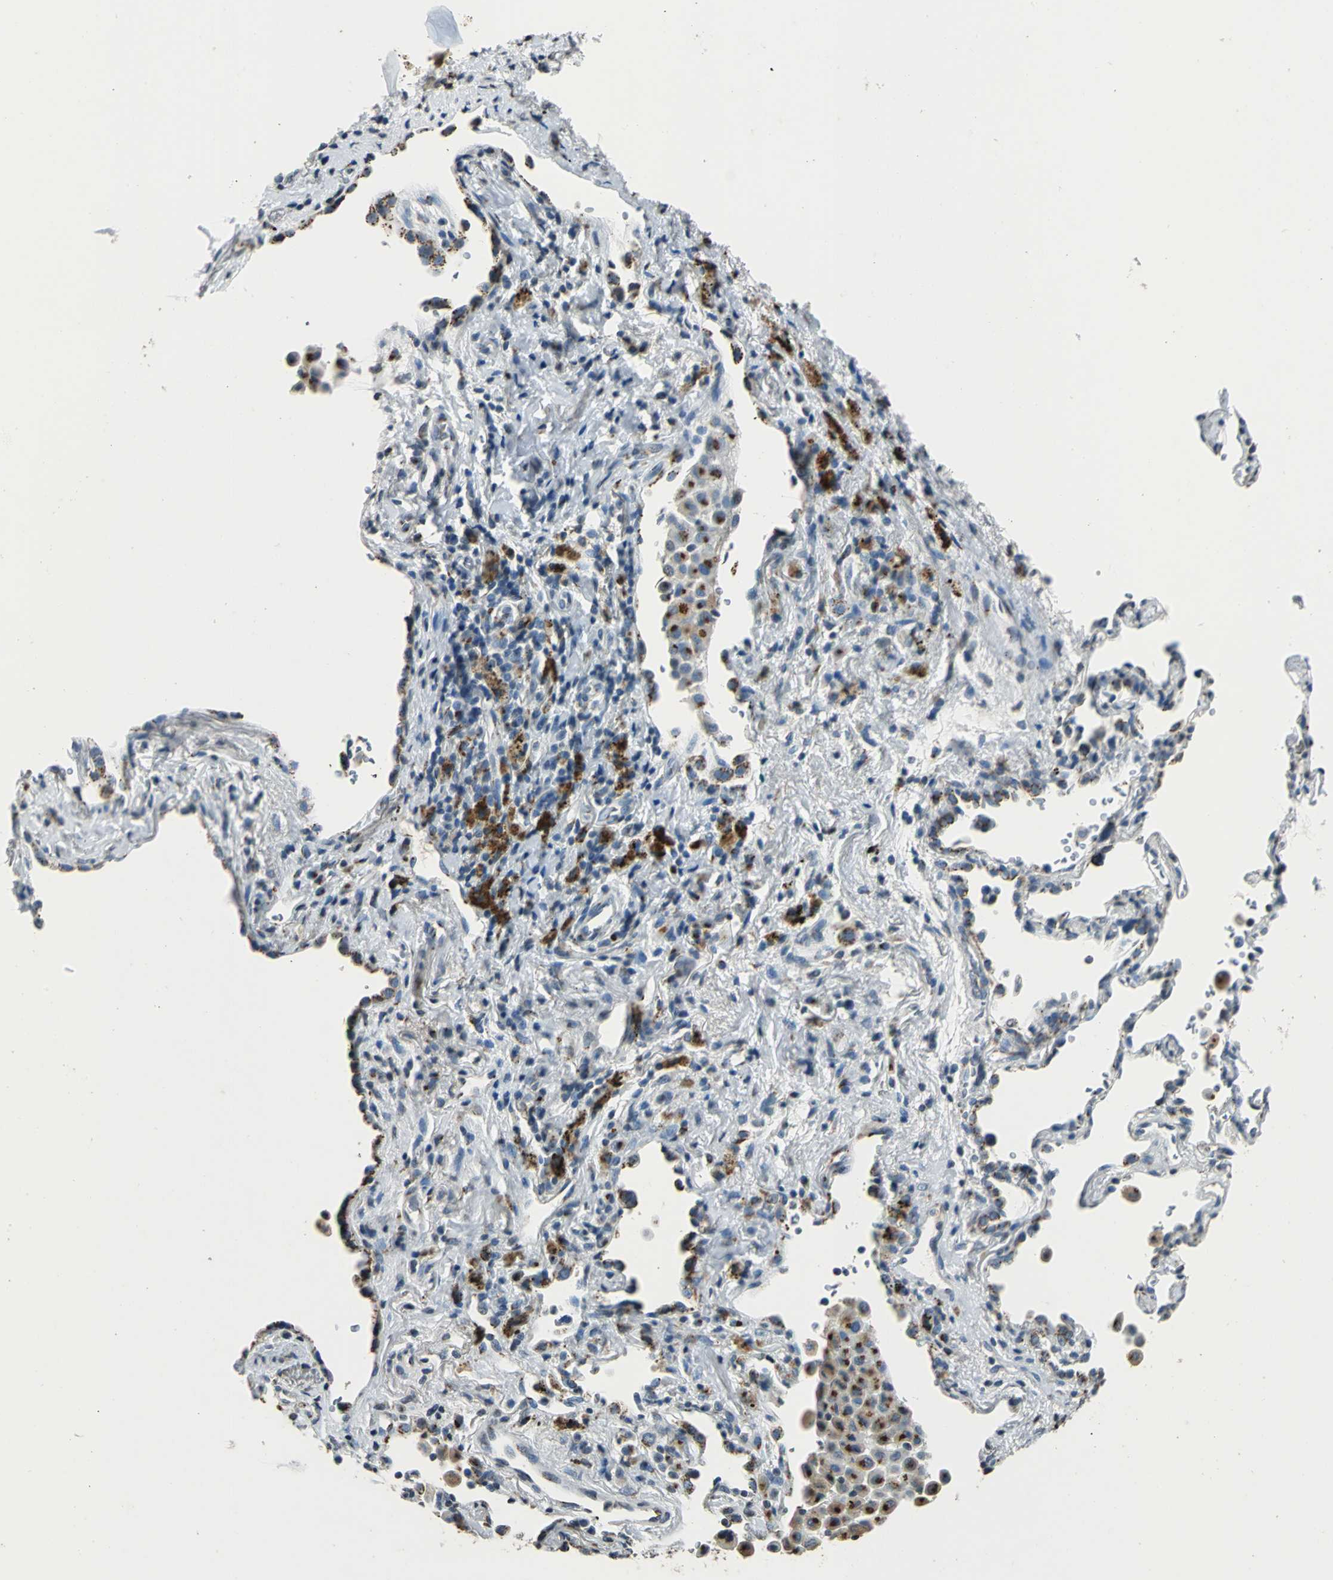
{"staining": {"intensity": "moderate", "quantity": "25%-75%", "location": "cytoplasmic/membranous"}, "tissue": "lung cancer", "cell_type": "Tumor cells", "image_type": "cancer", "snomed": [{"axis": "morphology", "description": "Squamous cell carcinoma, NOS"}, {"axis": "topography", "description": "Lung"}], "caption": "This histopathology image displays lung cancer stained with immunohistochemistry to label a protein in brown. The cytoplasmic/membranous of tumor cells show moderate positivity for the protein. Nuclei are counter-stained blue.", "gene": "TMEM115", "patient": {"sex": "female", "age": 67}}